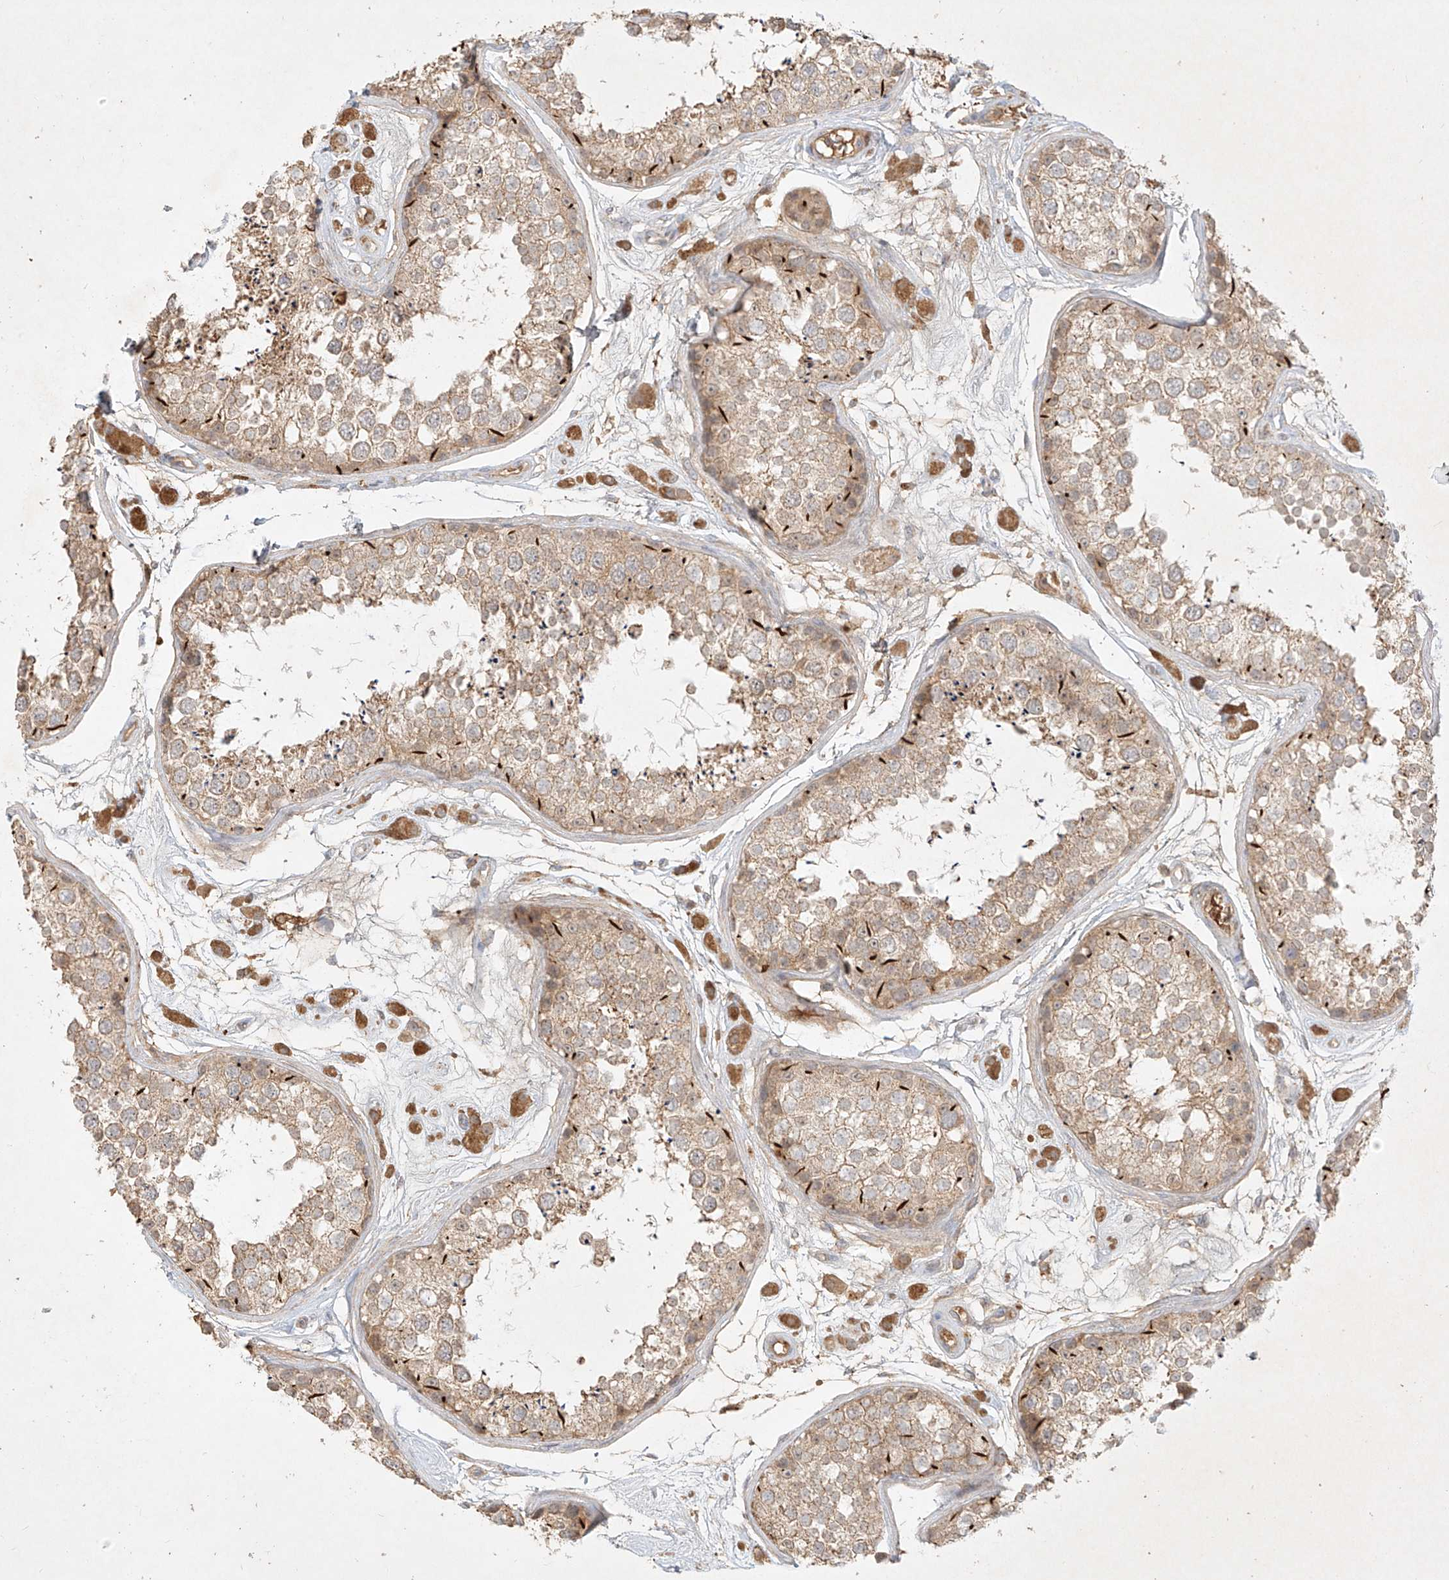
{"staining": {"intensity": "weak", "quantity": ">75%", "location": "cytoplasmic/membranous"}, "tissue": "testis", "cell_type": "Cells in seminiferous ducts", "image_type": "normal", "snomed": [{"axis": "morphology", "description": "Normal tissue, NOS"}, {"axis": "topography", "description": "Testis"}], "caption": "A low amount of weak cytoplasmic/membranous positivity is present in about >75% of cells in seminiferous ducts in normal testis.", "gene": "KPNA7", "patient": {"sex": "male", "age": 25}}